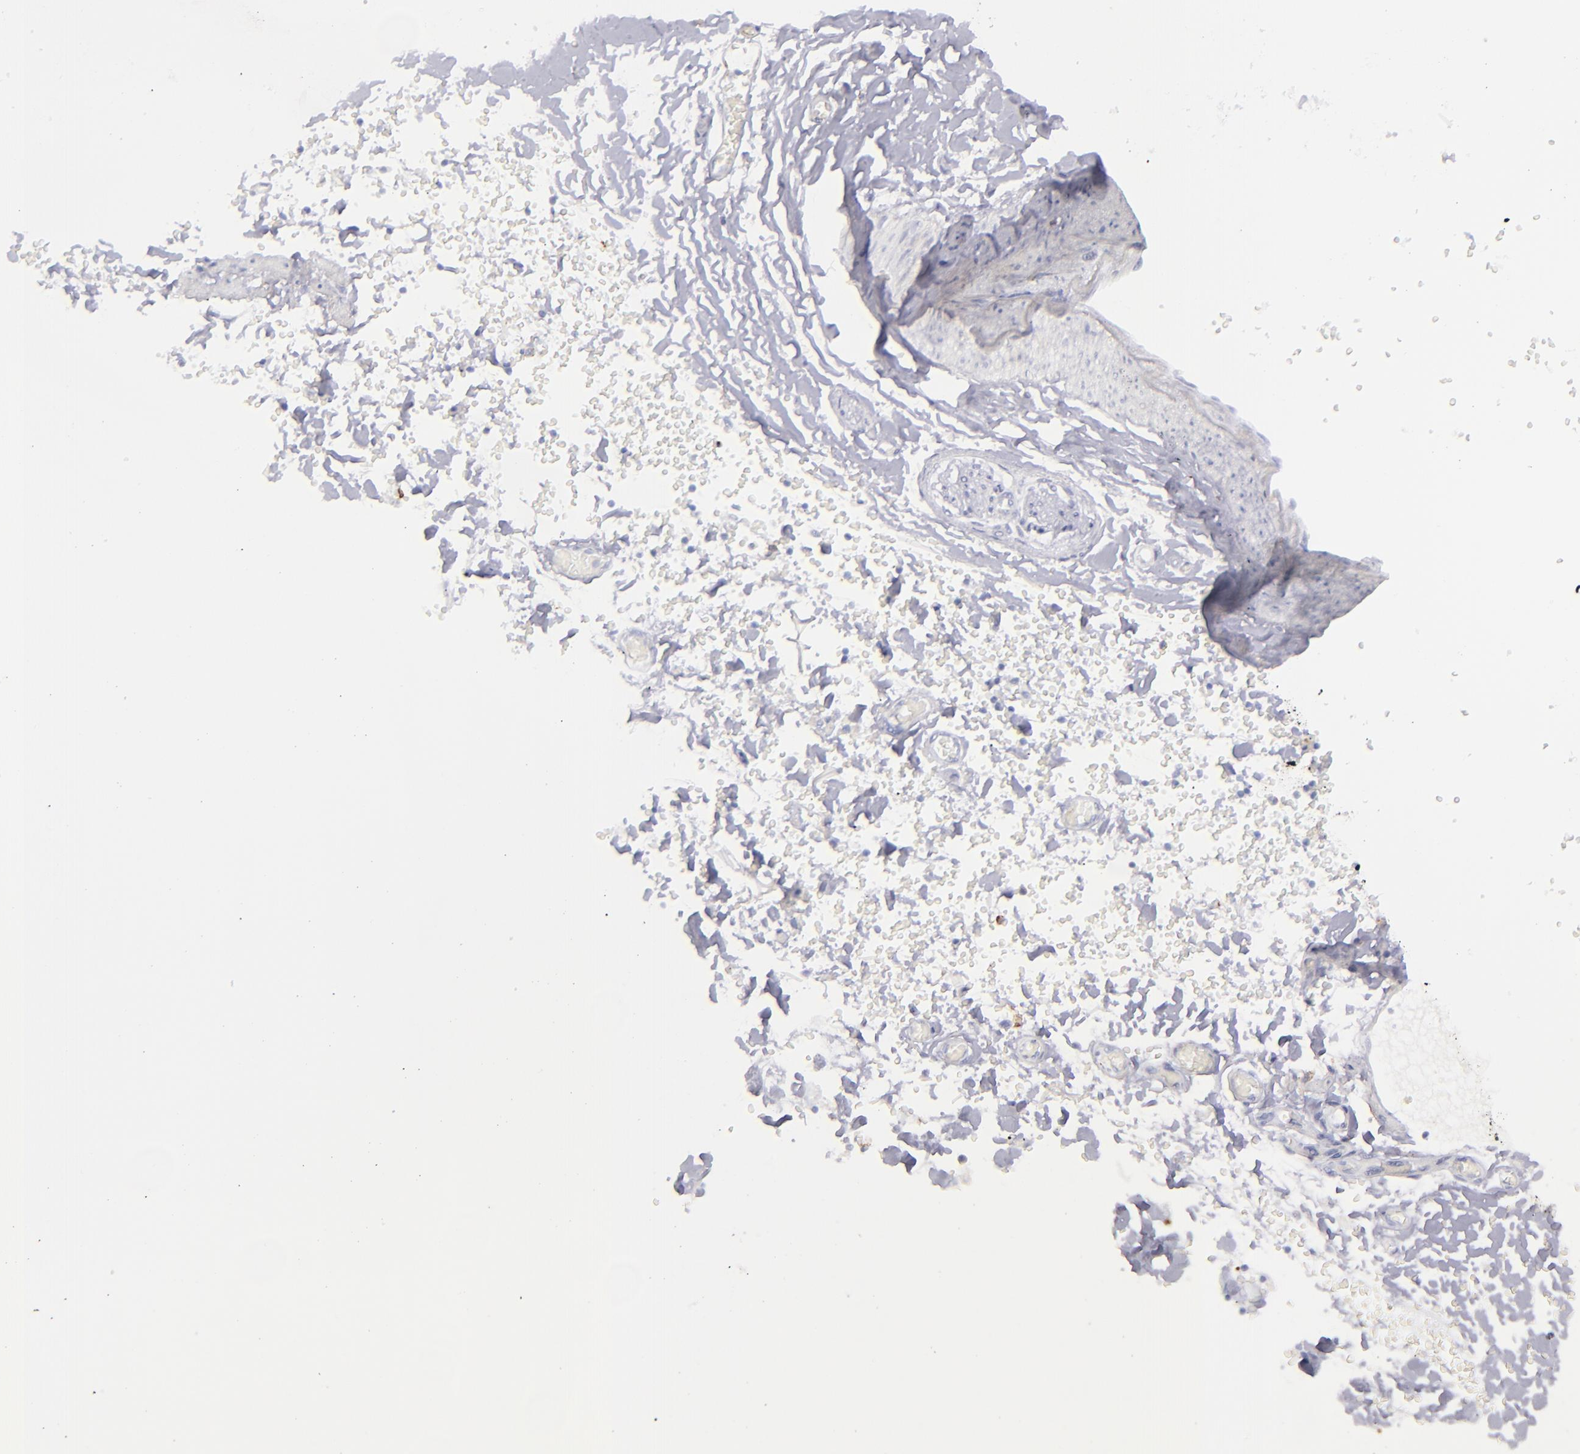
{"staining": {"intensity": "negative", "quantity": "none", "location": "none"}, "tissue": "adipose tissue", "cell_type": "Adipocytes", "image_type": "normal", "snomed": [{"axis": "morphology", "description": "Normal tissue, NOS"}, {"axis": "topography", "description": "Bronchus"}, {"axis": "topography", "description": "Lung"}], "caption": "This is an immunohistochemistry micrograph of benign human adipose tissue. There is no staining in adipocytes.", "gene": "SELPLG", "patient": {"sex": "female", "age": 56}}